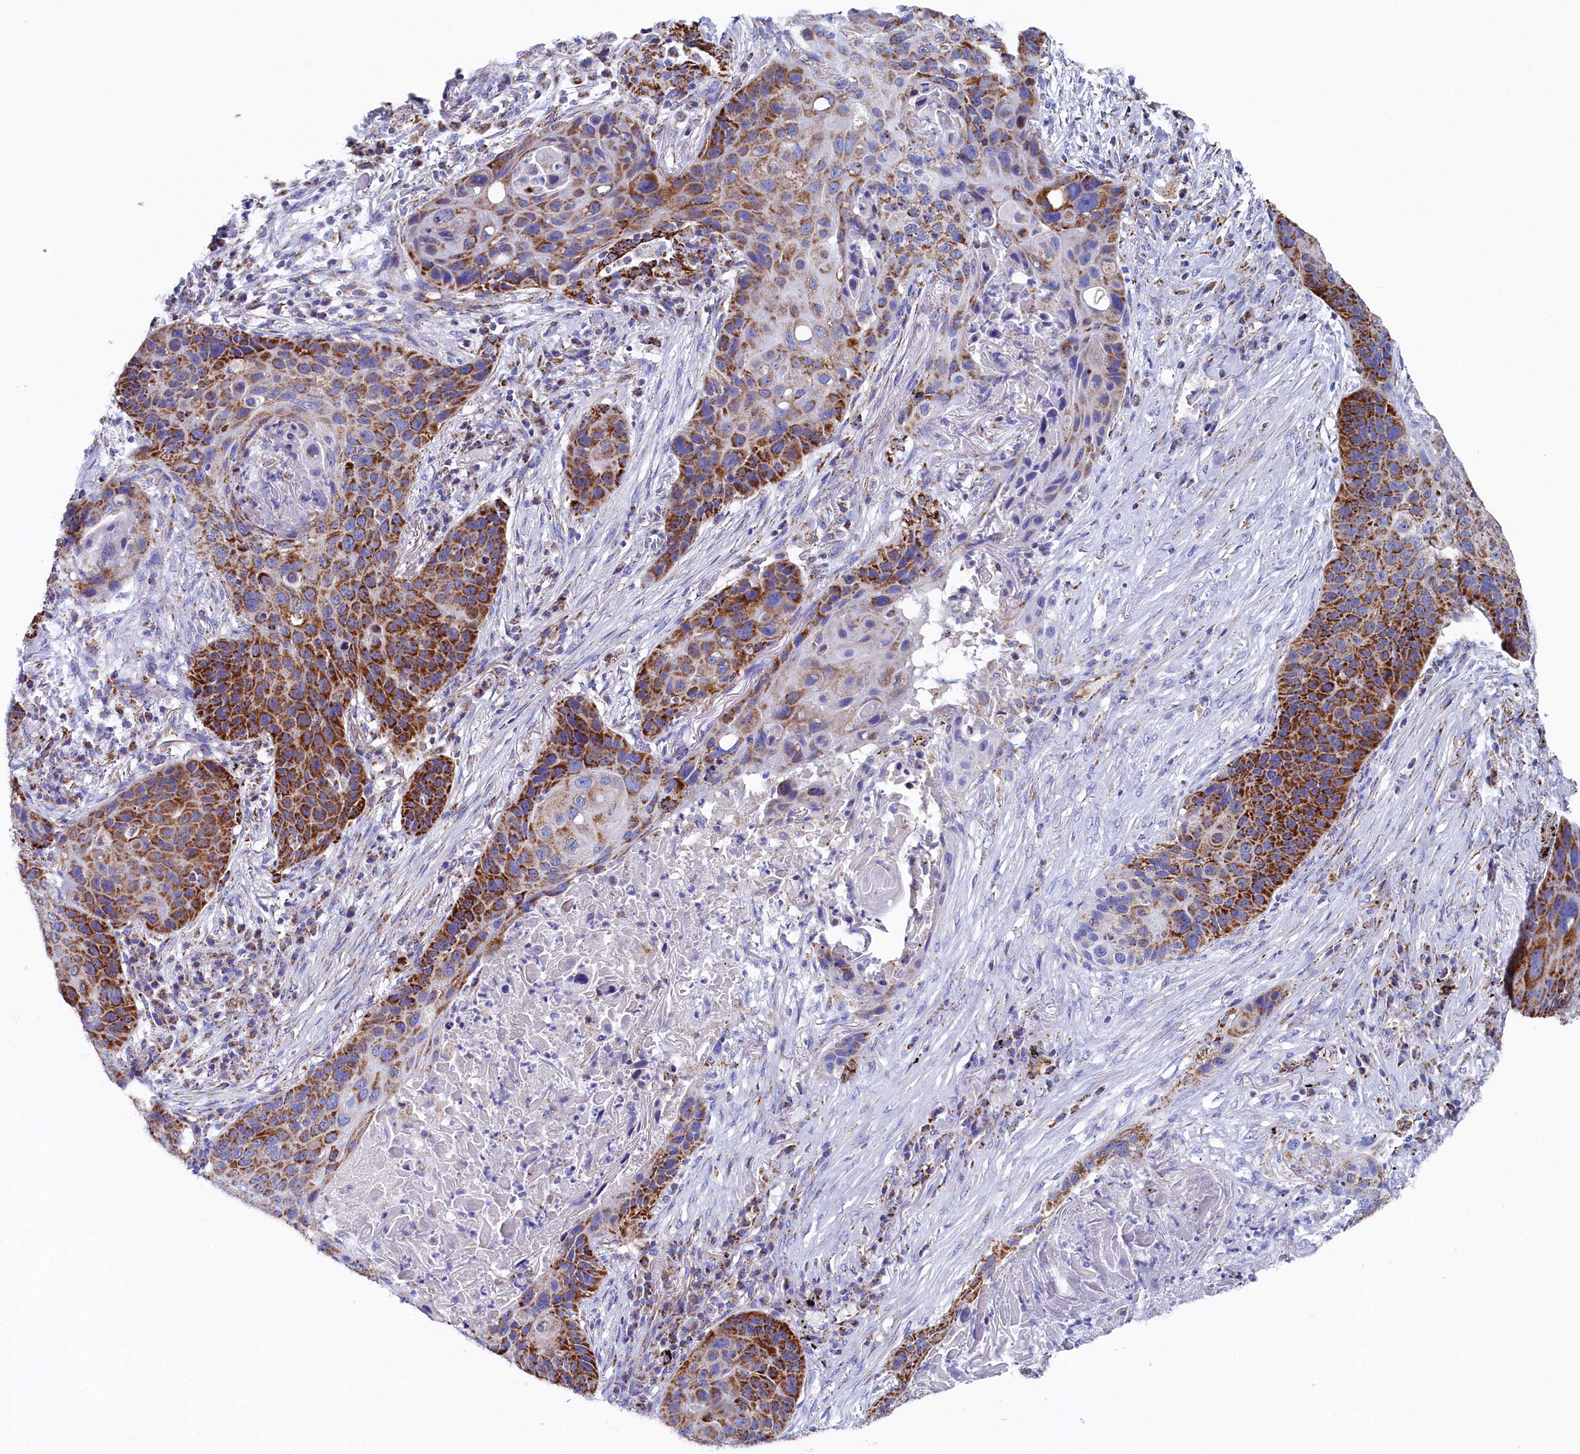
{"staining": {"intensity": "strong", "quantity": ">75%", "location": "cytoplasmic/membranous"}, "tissue": "lung cancer", "cell_type": "Tumor cells", "image_type": "cancer", "snomed": [{"axis": "morphology", "description": "Squamous cell carcinoma, NOS"}, {"axis": "topography", "description": "Lung"}], "caption": "Lung squamous cell carcinoma stained for a protein (brown) shows strong cytoplasmic/membranous positive expression in about >75% of tumor cells.", "gene": "MMAB", "patient": {"sex": "female", "age": 63}}